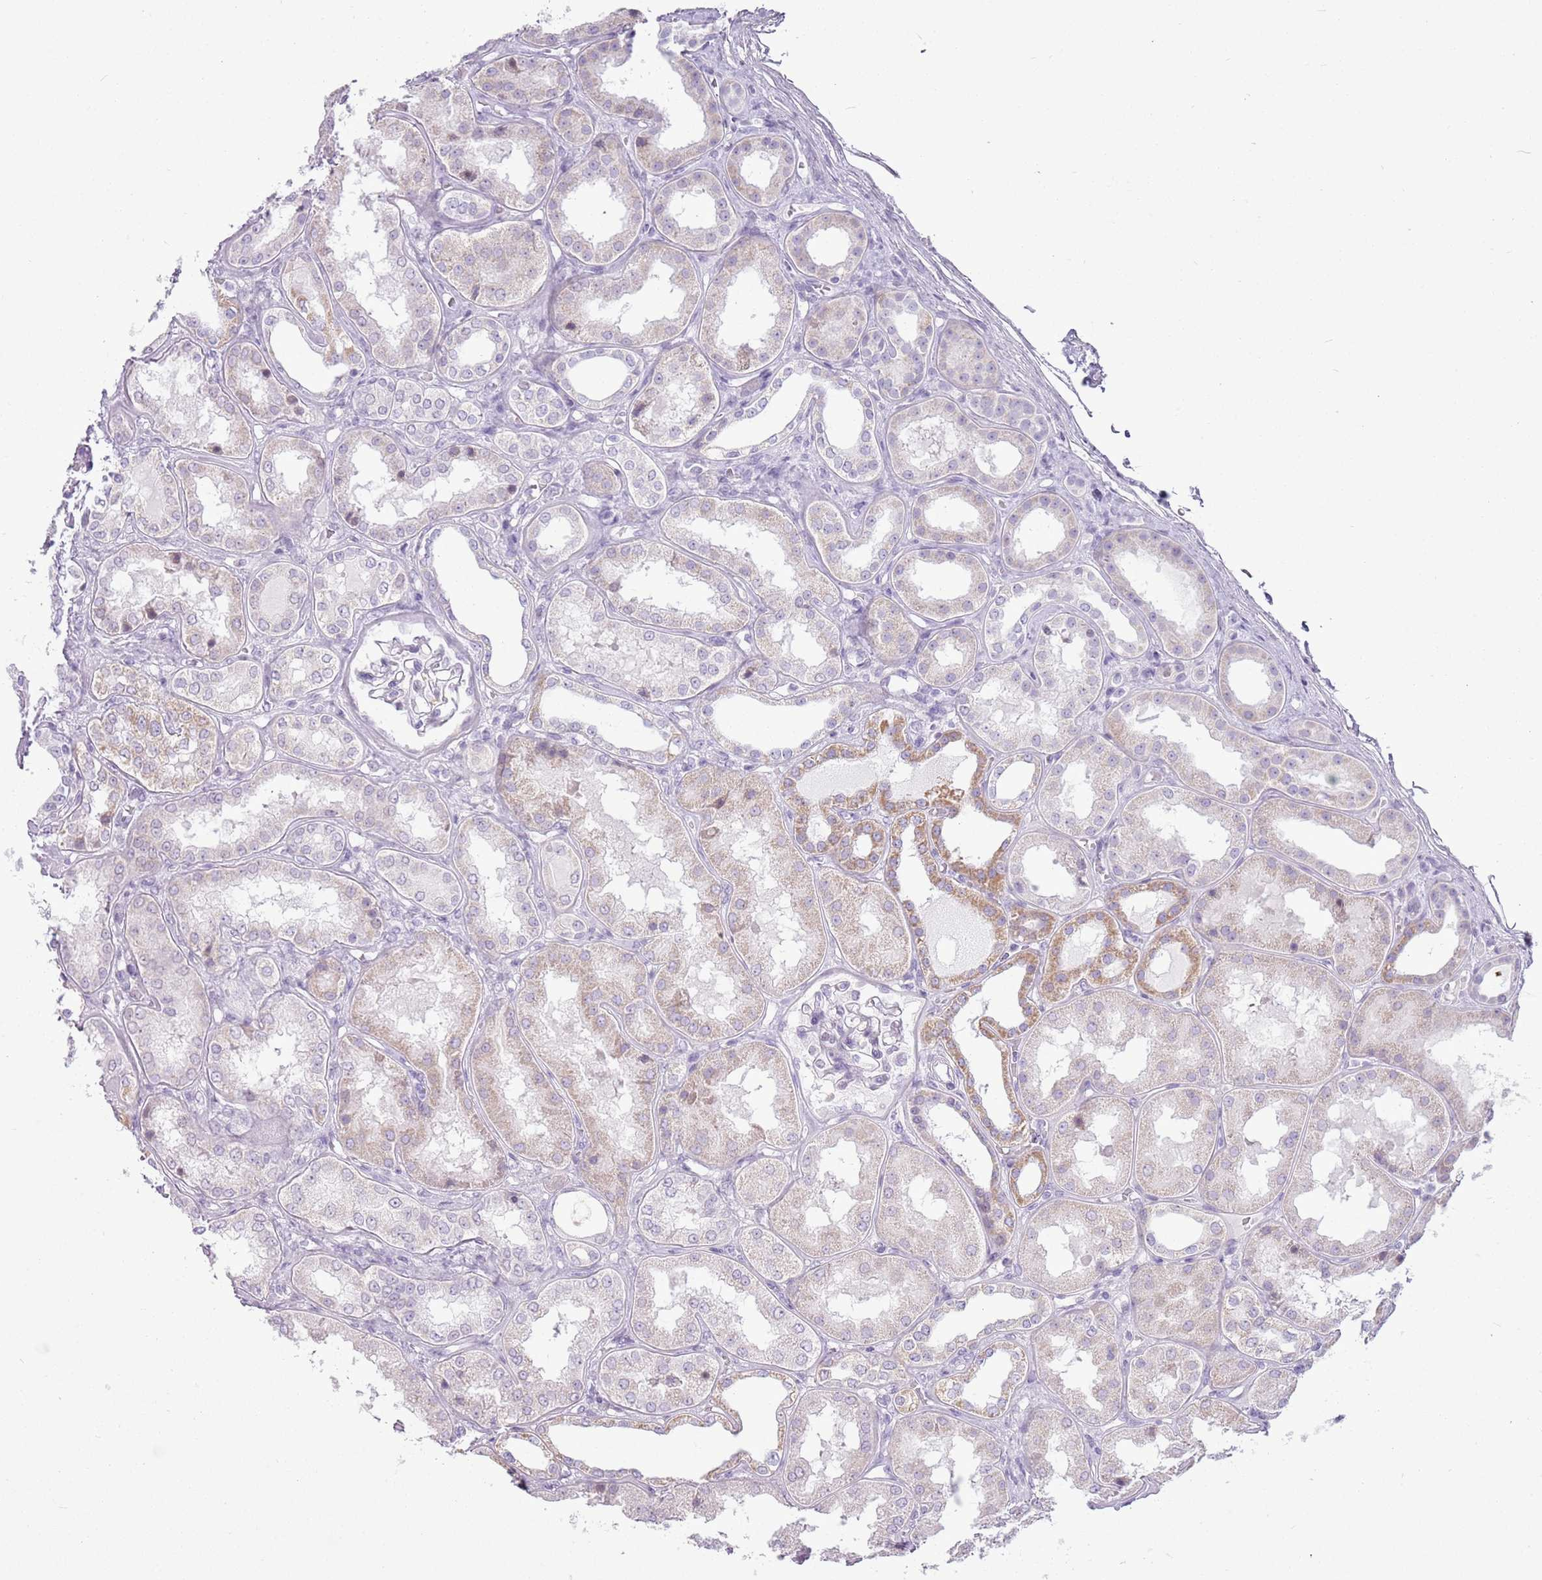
{"staining": {"intensity": "negative", "quantity": "none", "location": "none"}, "tissue": "kidney", "cell_type": "Cells in glomeruli", "image_type": "normal", "snomed": [{"axis": "morphology", "description": "Normal tissue, NOS"}, {"axis": "topography", "description": "Kidney"}], "caption": "Micrograph shows no significant protein staining in cells in glomeruli of benign kidney. The staining was performed using DAB (3,3'-diaminobenzidine) to visualize the protein expression in brown, while the nuclei were stained in blue with hematoxylin (Magnification: 20x).", "gene": "RPL3L", "patient": {"sex": "female", "age": 56}}